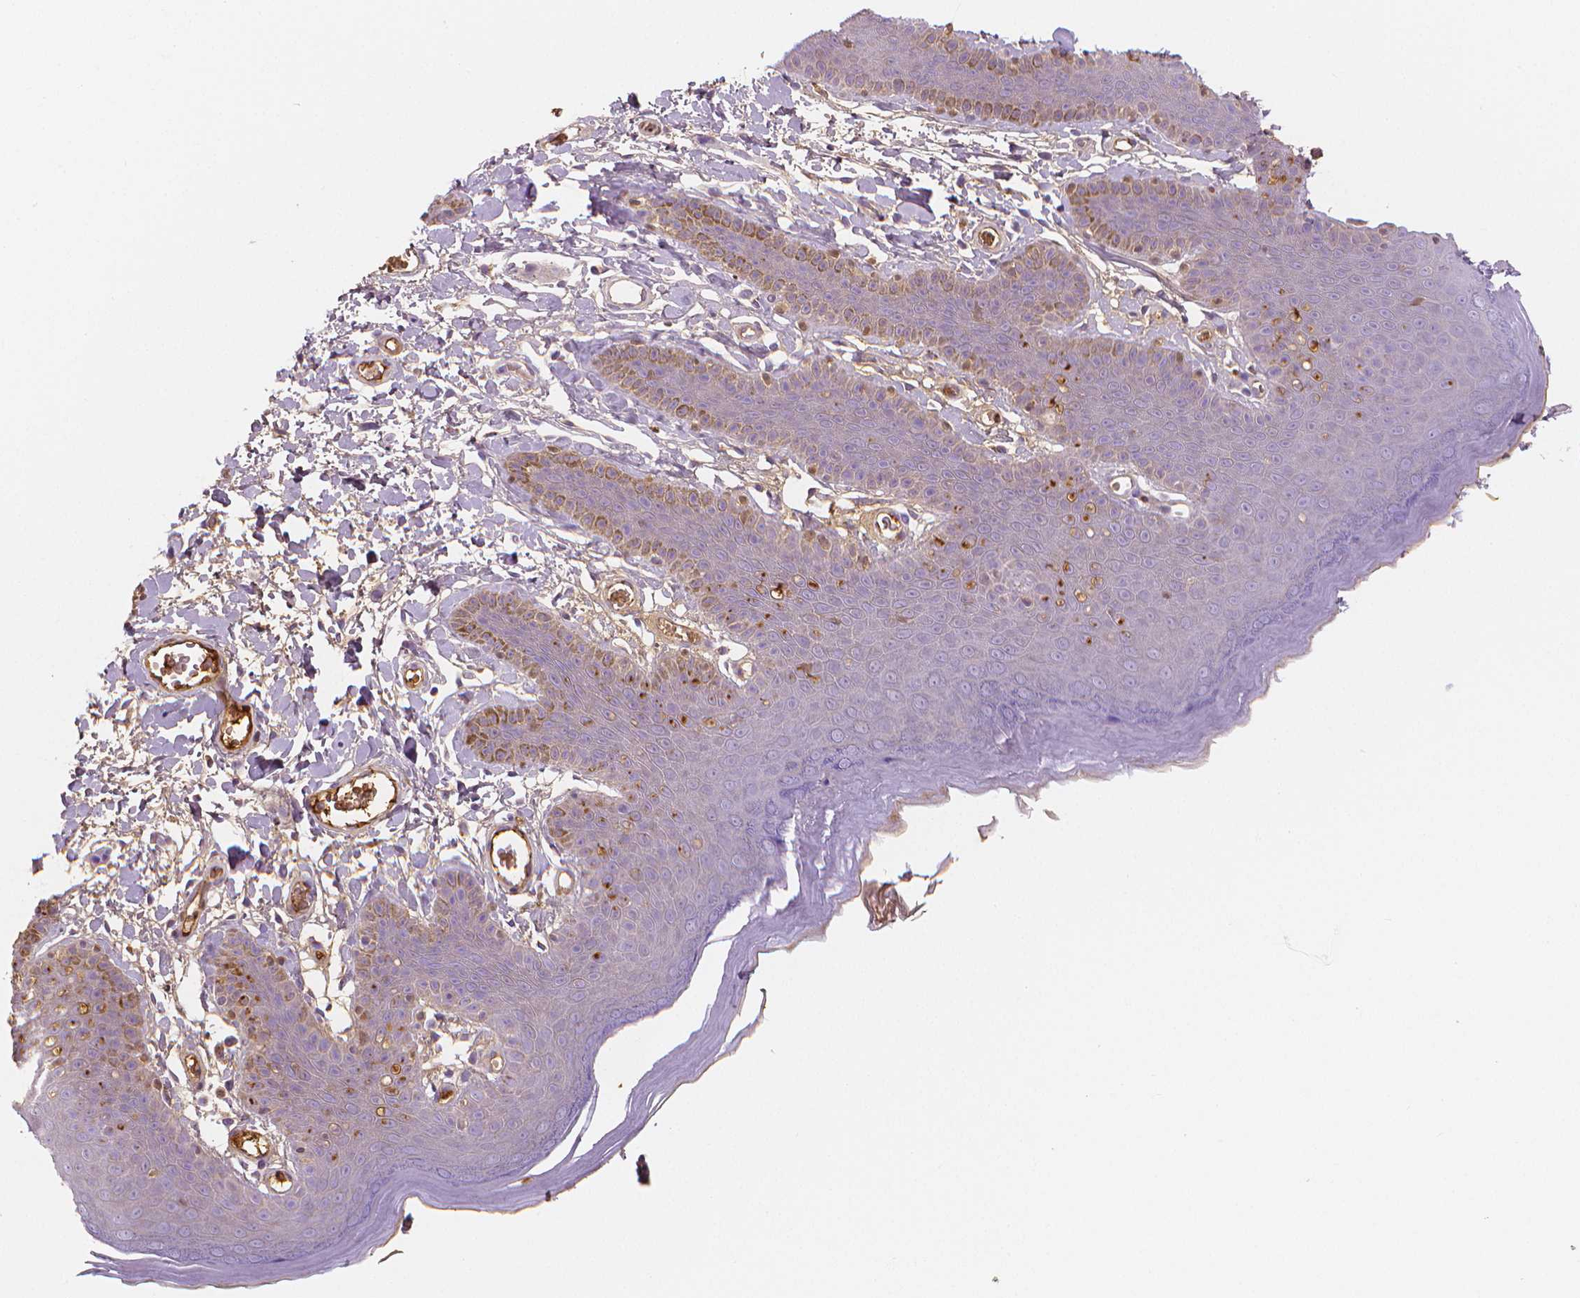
{"staining": {"intensity": "moderate", "quantity": "<25%", "location": "cytoplasmic/membranous,nuclear"}, "tissue": "skin", "cell_type": "Epidermal cells", "image_type": "normal", "snomed": [{"axis": "morphology", "description": "Normal tissue, NOS"}, {"axis": "topography", "description": "Anal"}], "caption": "Immunohistochemical staining of normal human skin shows moderate cytoplasmic/membranous,nuclear protein positivity in about <25% of epidermal cells.", "gene": "APOA4", "patient": {"sex": "male", "age": 53}}